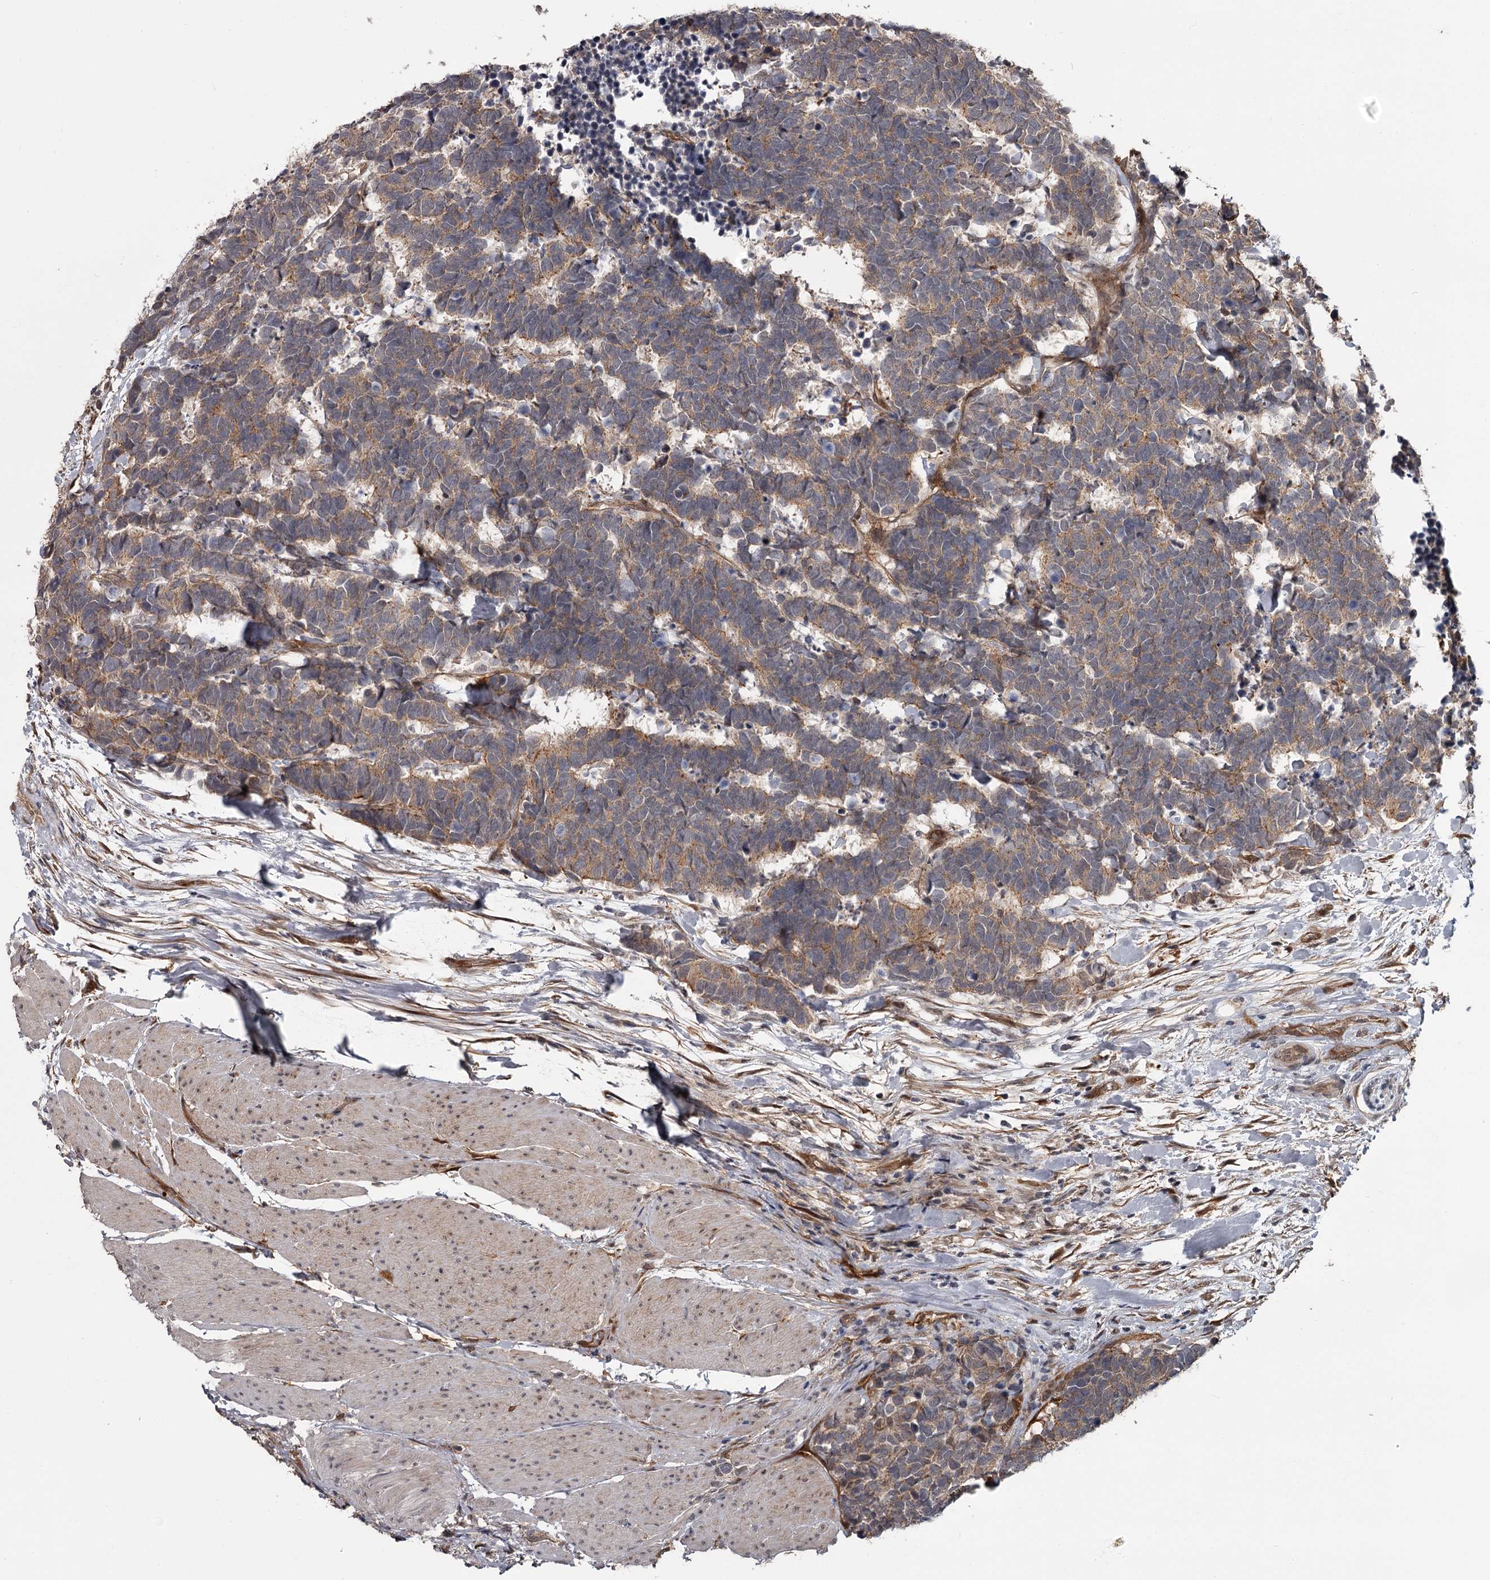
{"staining": {"intensity": "weak", "quantity": ">75%", "location": "cytoplasmic/membranous"}, "tissue": "carcinoid", "cell_type": "Tumor cells", "image_type": "cancer", "snomed": [{"axis": "morphology", "description": "Carcinoma, NOS"}, {"axis": "morphology", "description": "Carcinoid, malignant, NOS"}, {"axis": "topography", "description": "Urinary bladder"}], "caption": "High-magnification brightfield microscopy of carcinoma stained with DAB (3,3'-diaminobenzidine) (brown) and counterstained with hematoxylin (blue). tumor cells exhibit weak cytoplasmic/membranous expression is identified in approximately>75% of cells. (IHC, brightfield microscopy, high magnification).", "gene": "CDC42EP2", "patient": {"sex": "male", "age": 57}}